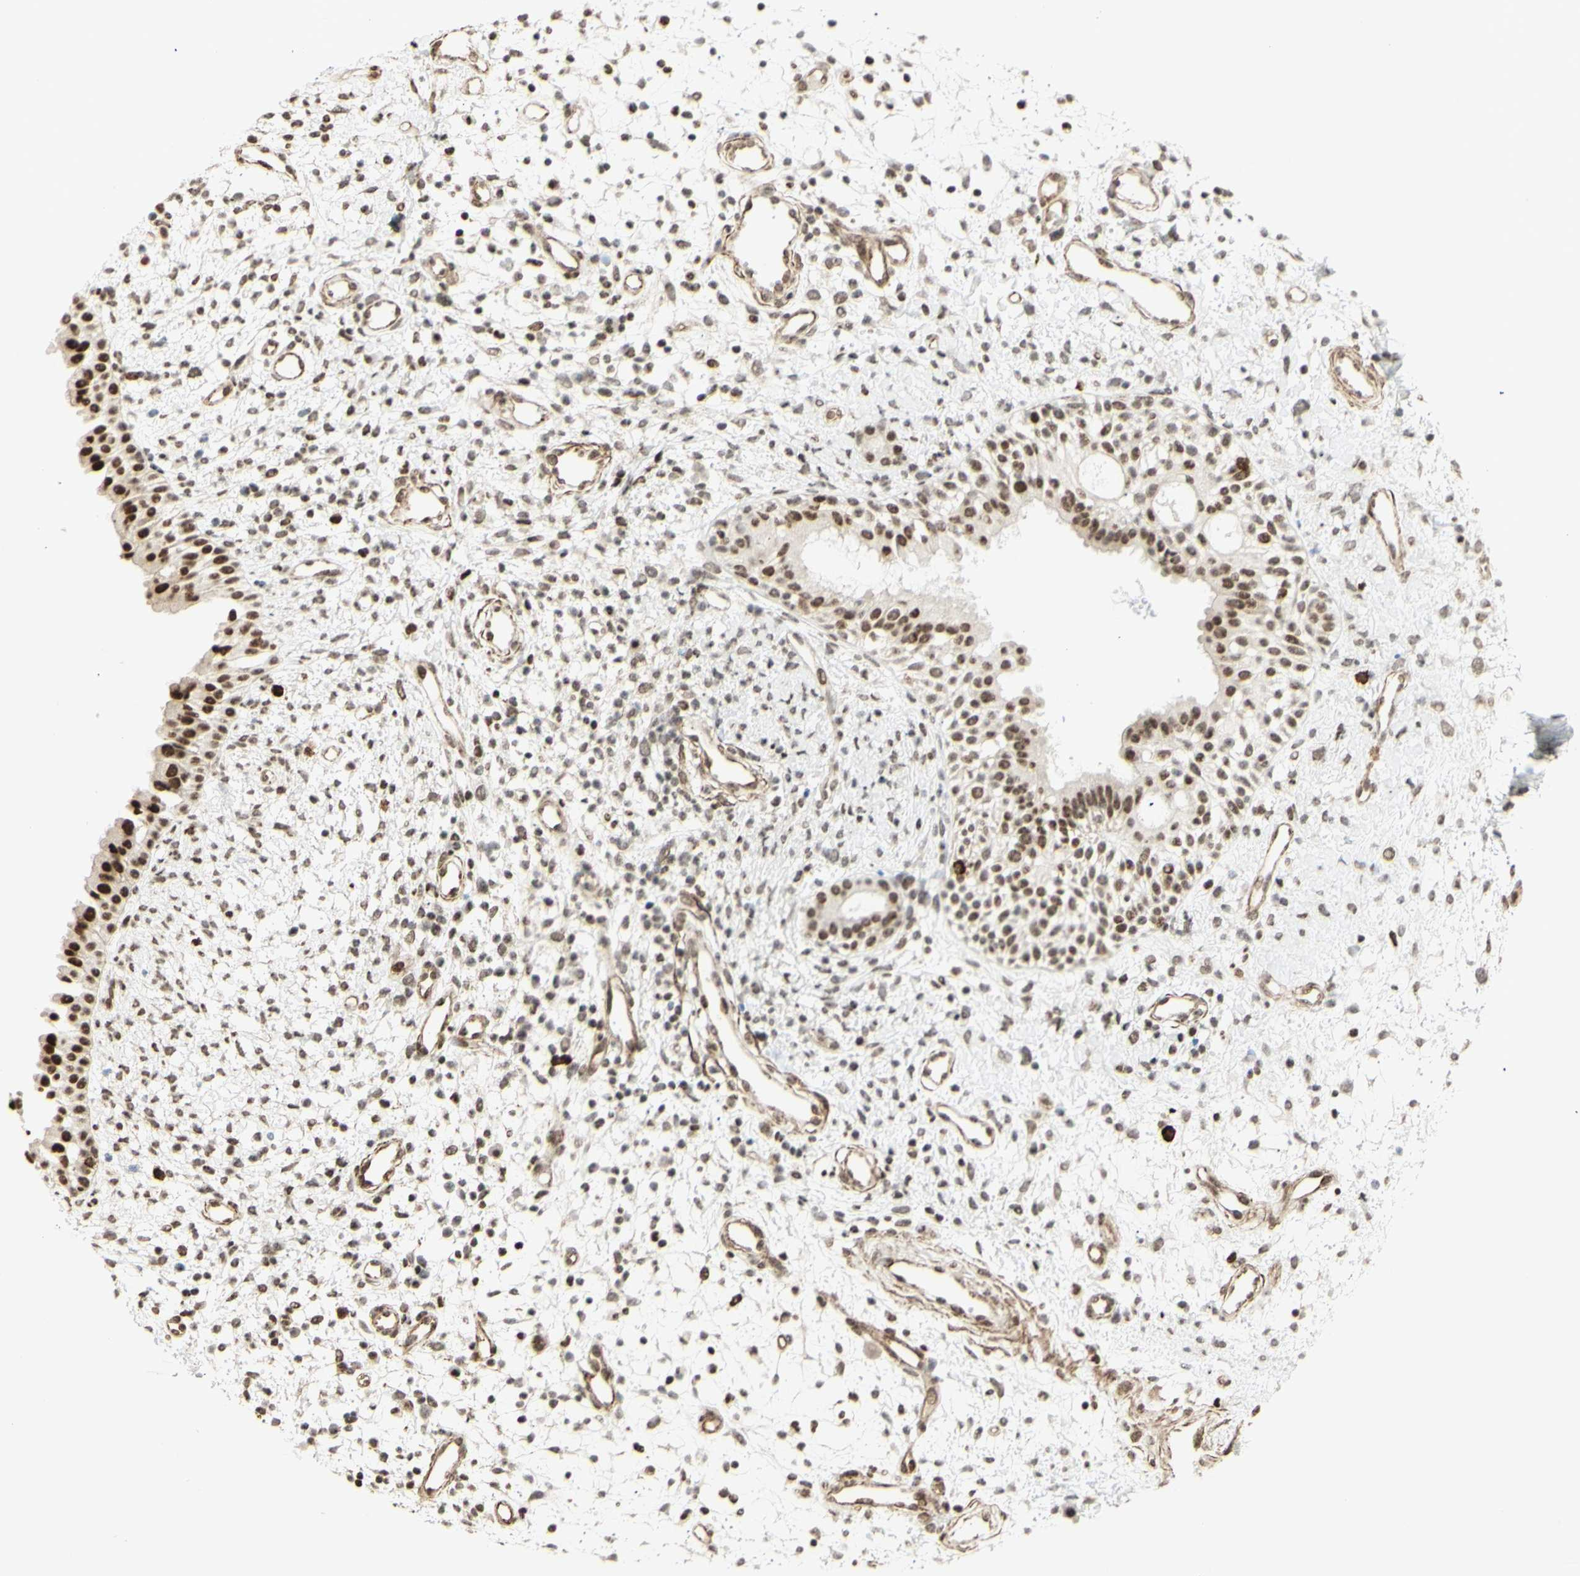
{"staining": {"intensity": "strong", "quantity": ">75%", "location": "nuclear"}, "tissue": "nasopharynx", "cell_type": "Respiratory epithelial cells", "image_type": "normal", "snomed": [{"axis": "morphology", "description": "Normal tissue, NOS"}, {"axis": "topography", "description": "Nasopharynx"}], "caption": "This is a micrograph of IHC staining of normal nasopharynx, which shows strong expression in the nuclear of respiratory epithelial cells.", "gene": "ZMYM6", "patient": {"sex": "male", "age": 22}}